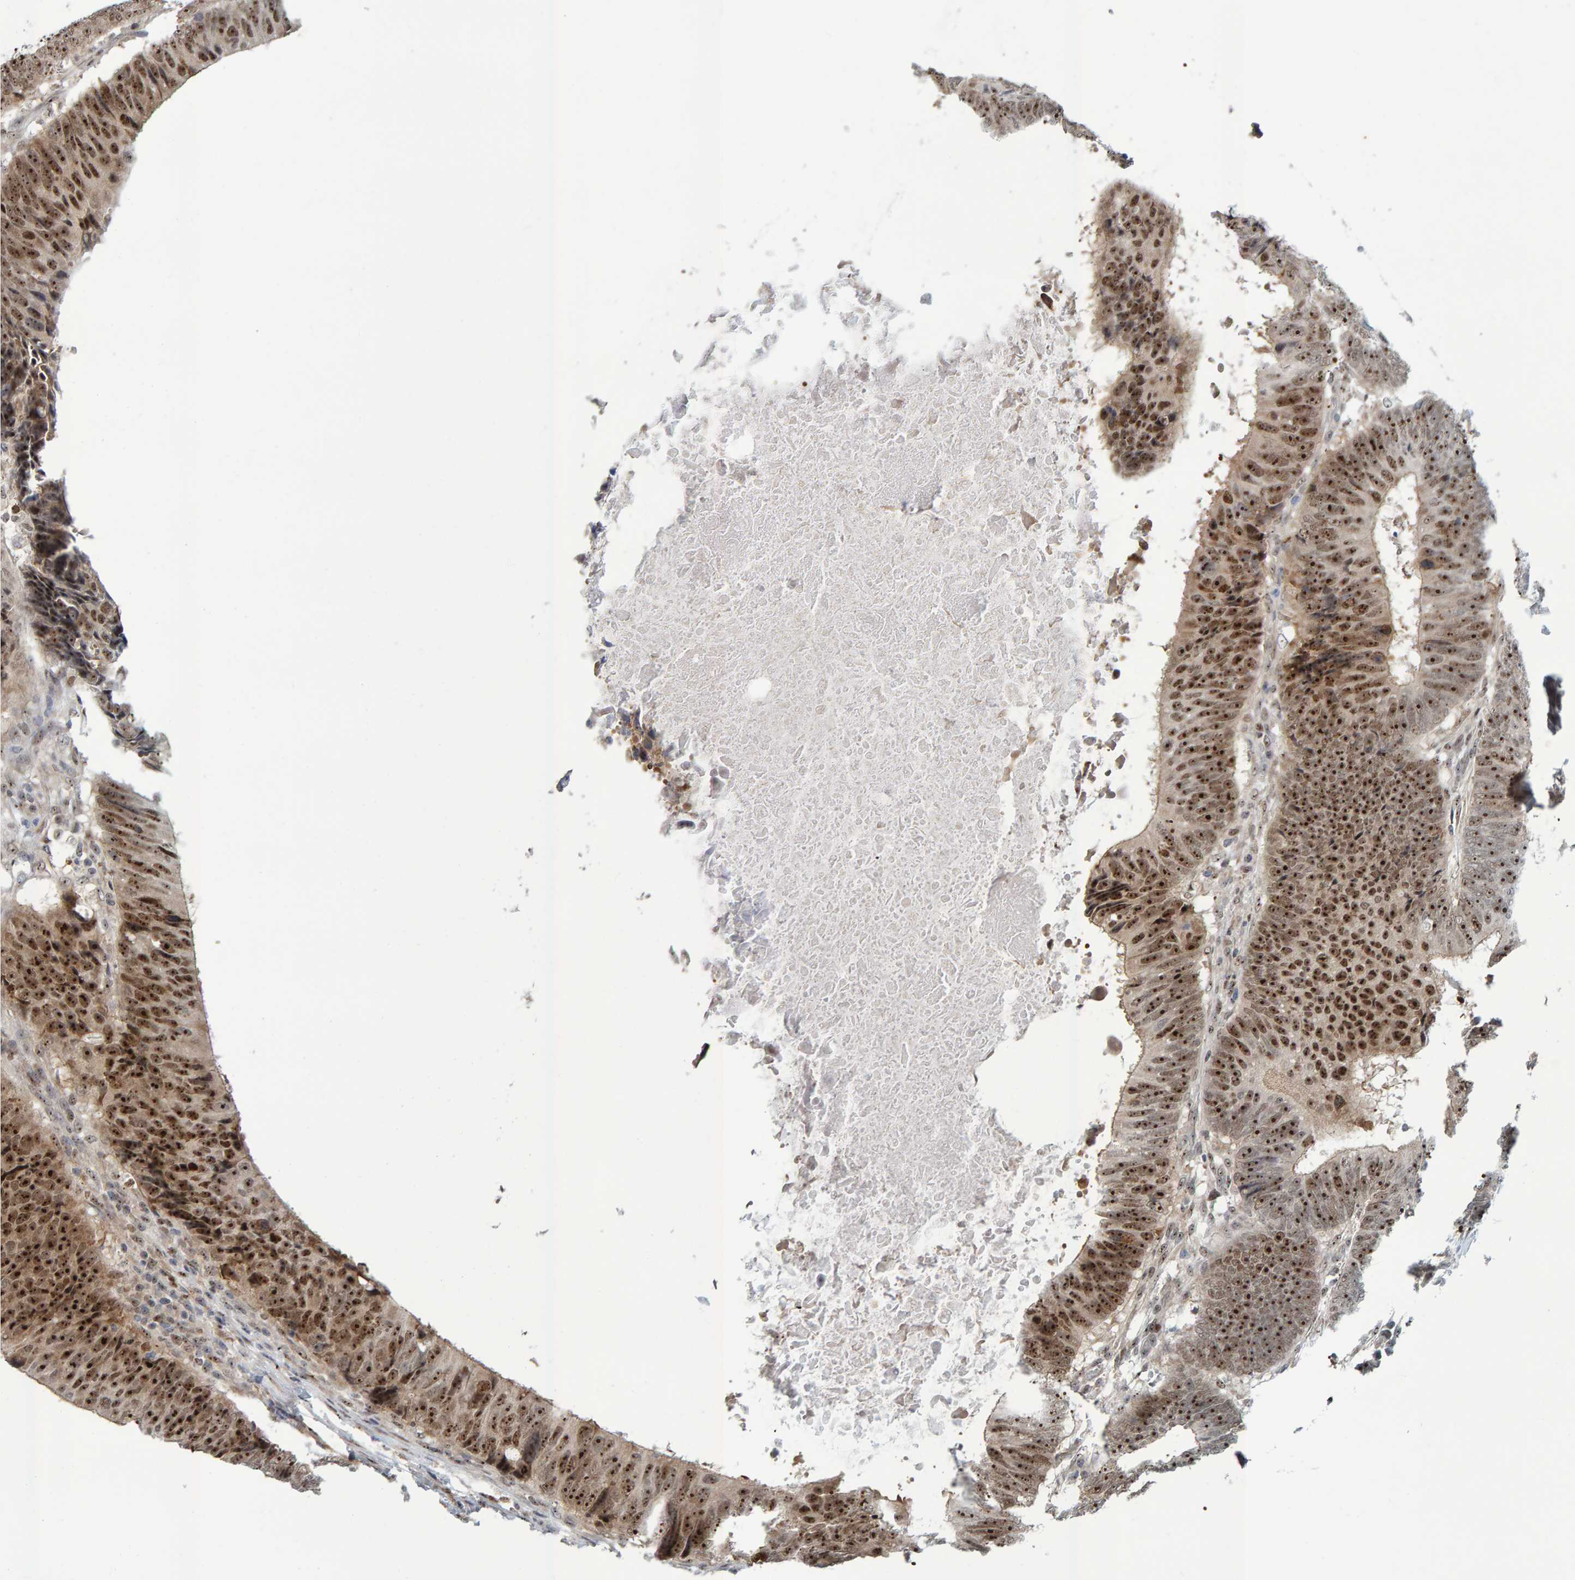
{"staining": {"intensity": "strong", "quantity": ">75%", "location": "nuclear"}, "tissue": "colorectal cancer", "cell_type": "Tumor cells", "image_type": "cancer", "snomed": [{"axis": "morphology", "description": "Adenocarcinoma, NOS"}, {"axis": "topography", "description": "Colon"}], "caption": "A brown stain shows strong nuclear staining of a protein in colorectal cancer (adenocarcinoma) tumor cells.", "gene": "POLR1E", "patient": {"sex": "male", "age": 56}}